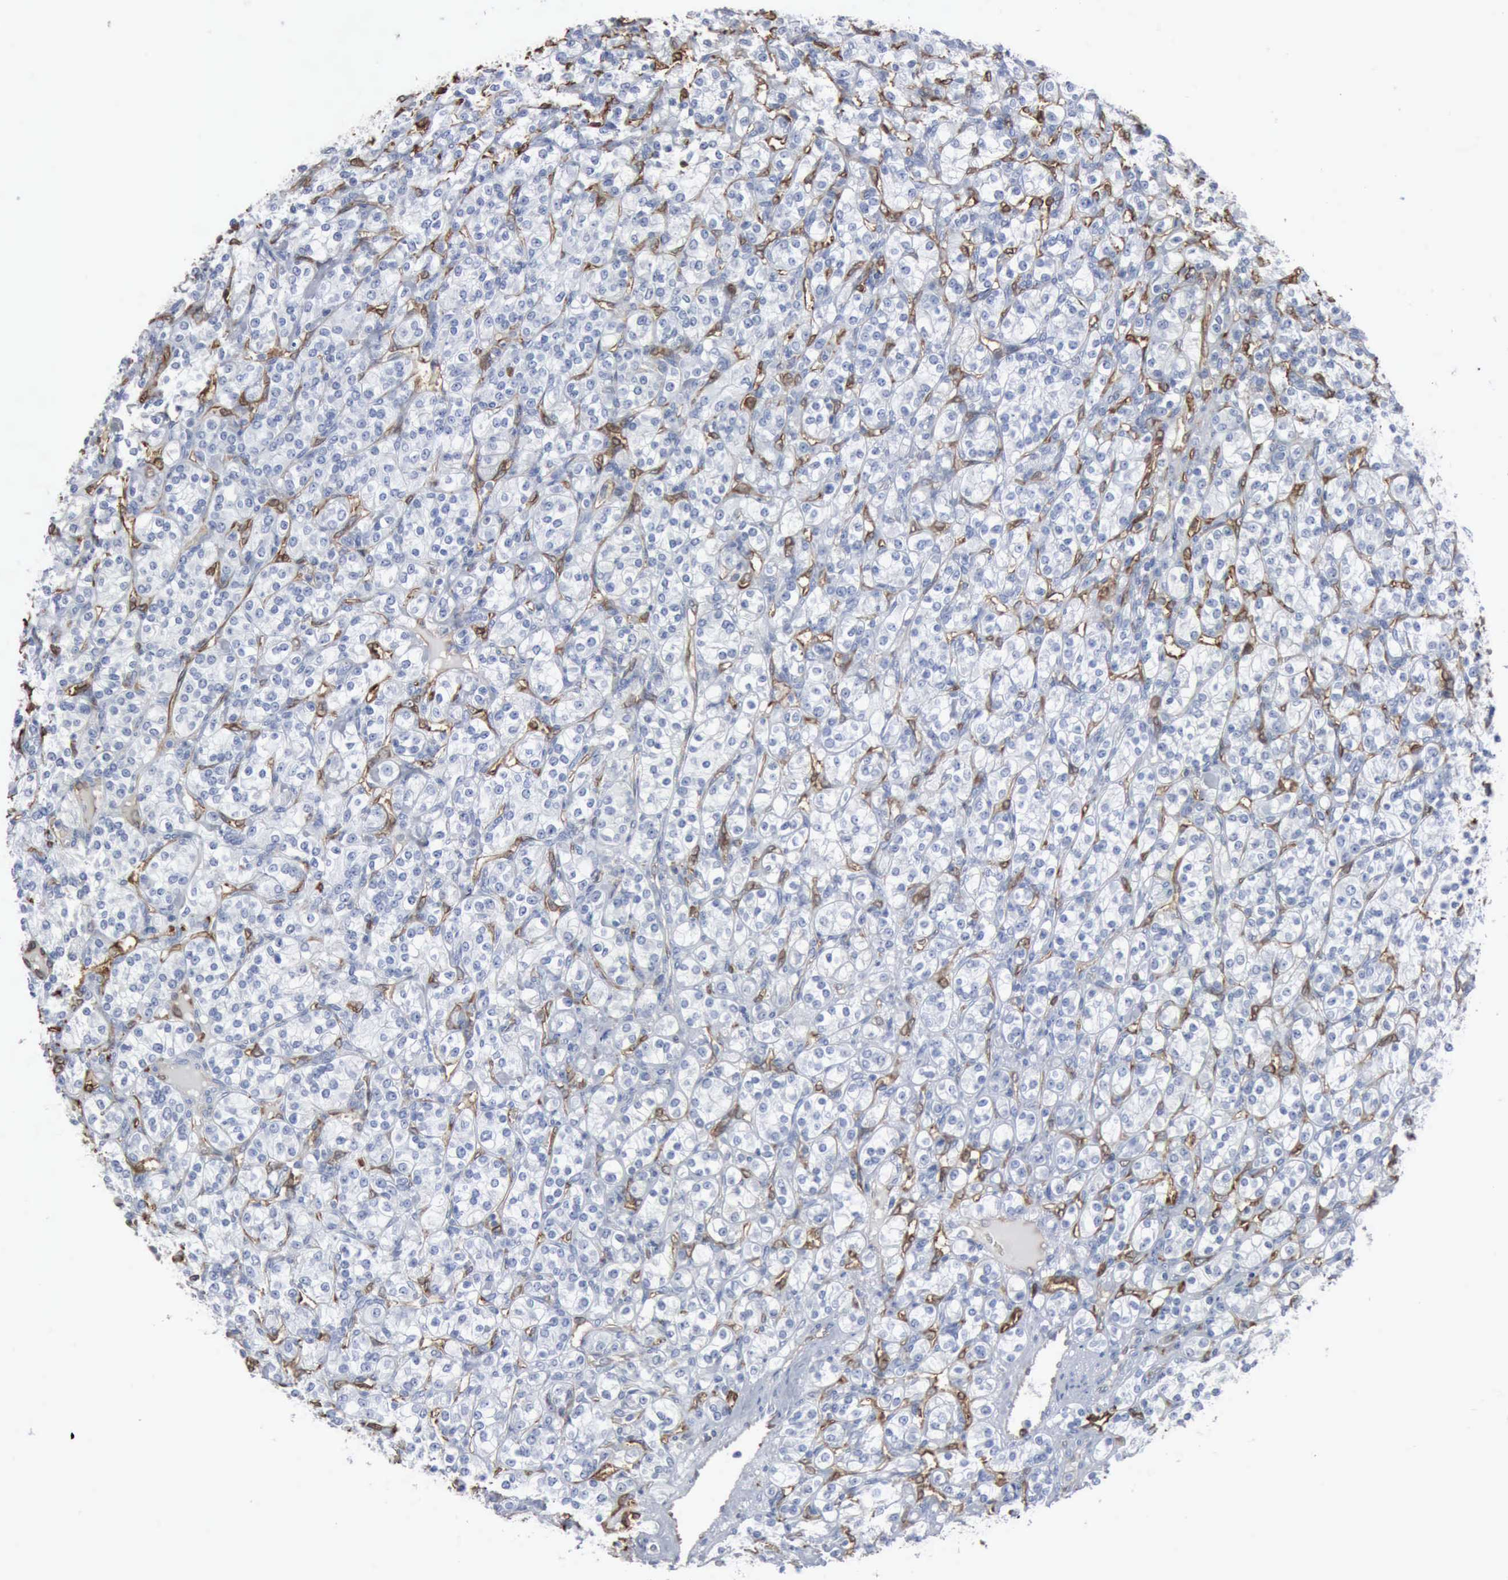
{"staining": {"intensity": "negative", "quantity": "none", "location": "none"}, "tissue": "renal cancer", "cell_type": "Tumor cells", "image_type": "cancer", "snomed": [{"axis": "morphology", "description": "Adenocarcinoma, NOS"}, {"axis": "topography", "description": "Kidney"}], "caption": "The photomicrograph demonstrates no staining of tumor cells in renal cancer (adenocarcinoma).", "gene": "FSCN1", "patient": {"sex": "male", "age": 77}}